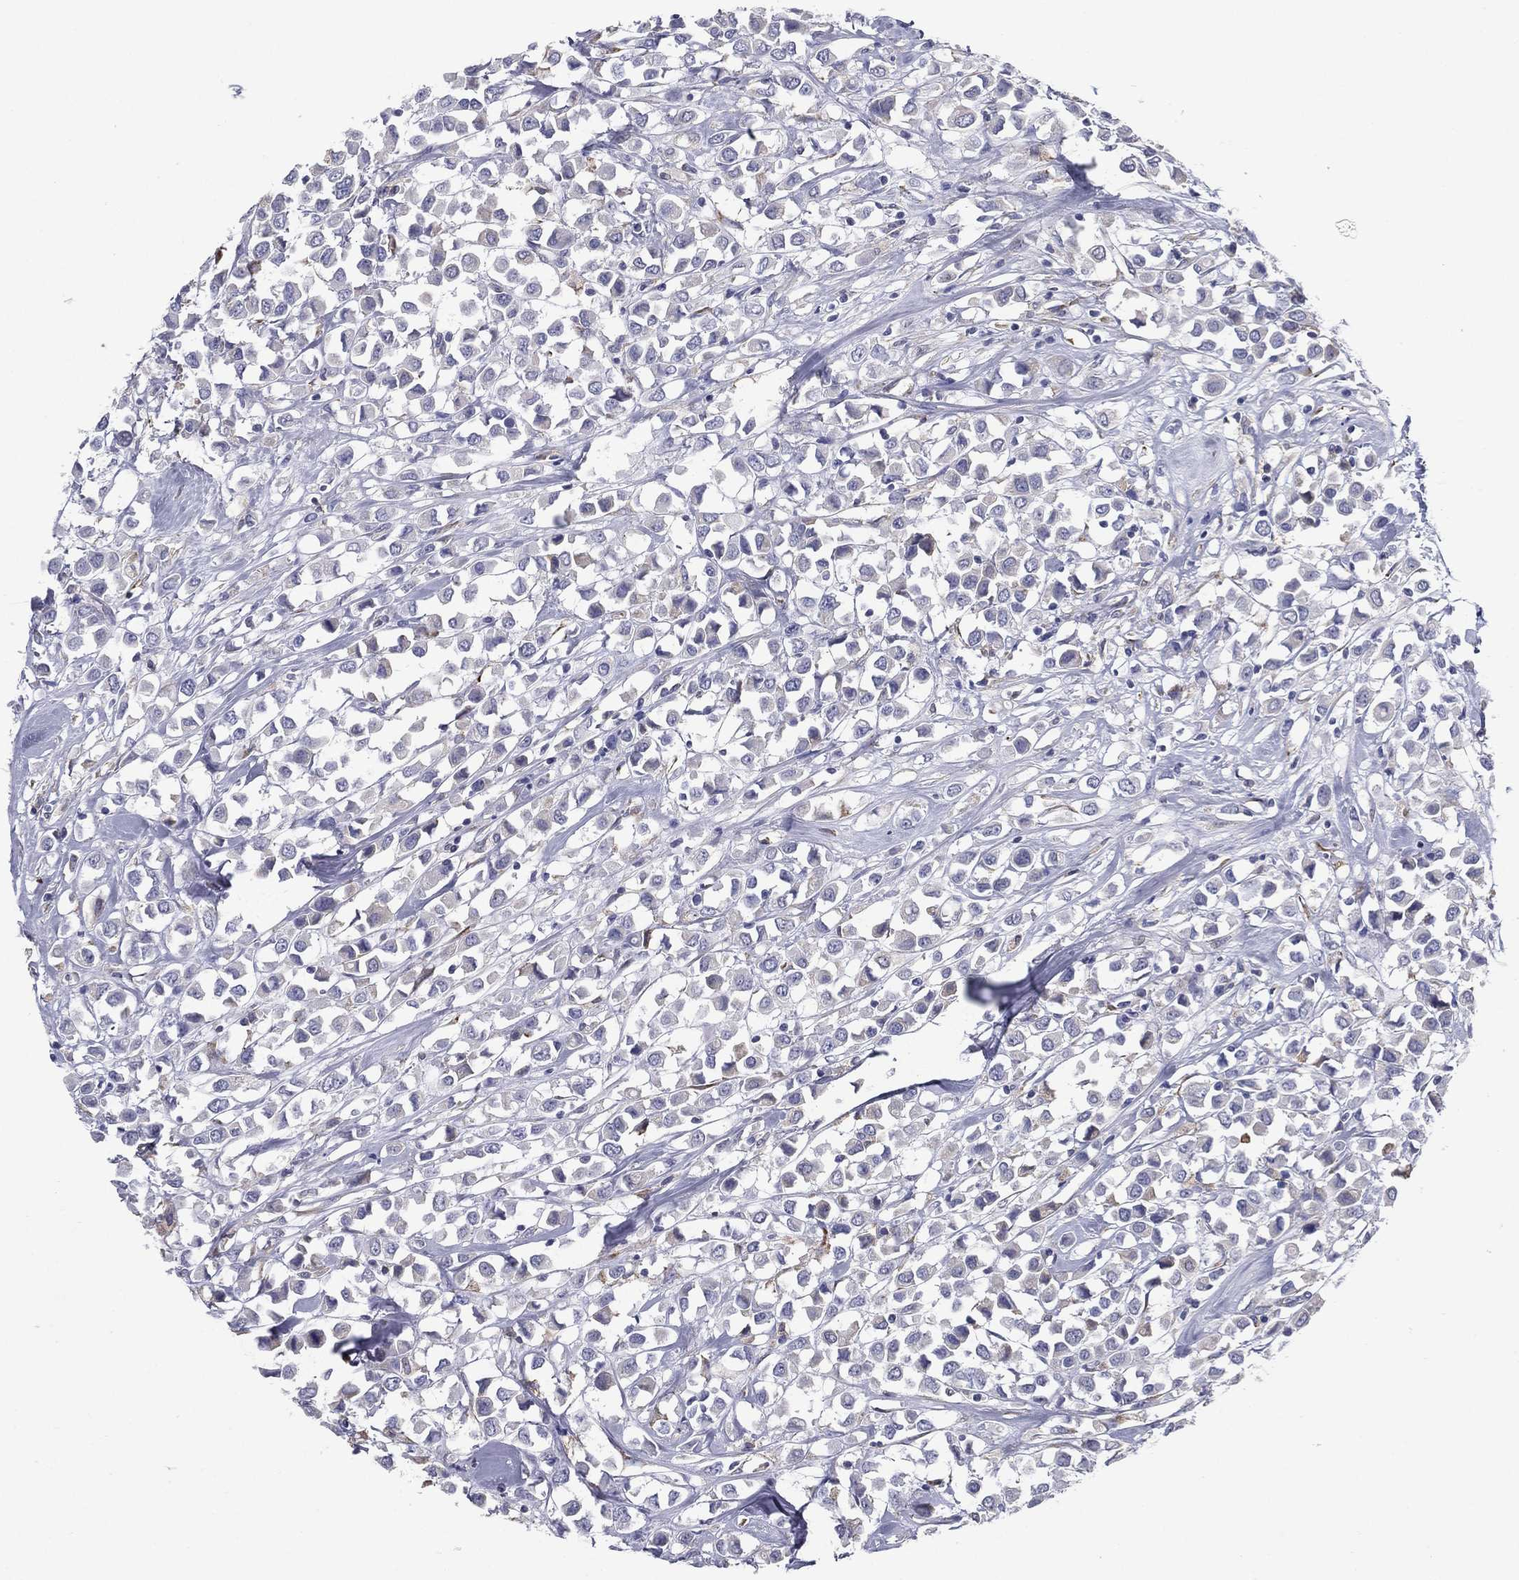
{"staining": {"intensity": "negative", "quantity": "none", "location": "none"}, "tissue": "breast cancer", "cell_type": "Tumor cells", "image_type": "cancer", "snomed": [{"axis": "morphology", "description": "Duct carcinoma"}, {"axis": "topography", "description": "Breast"}], "caption": "Immunohistochemistry (IHC) photomicrograph of breast invasive ductal carcinoma stained for a protein (brown), which displays no expression in tumor cells.", "gene": "C19orf18", "patient": {"sex": "female", "age": 61}}